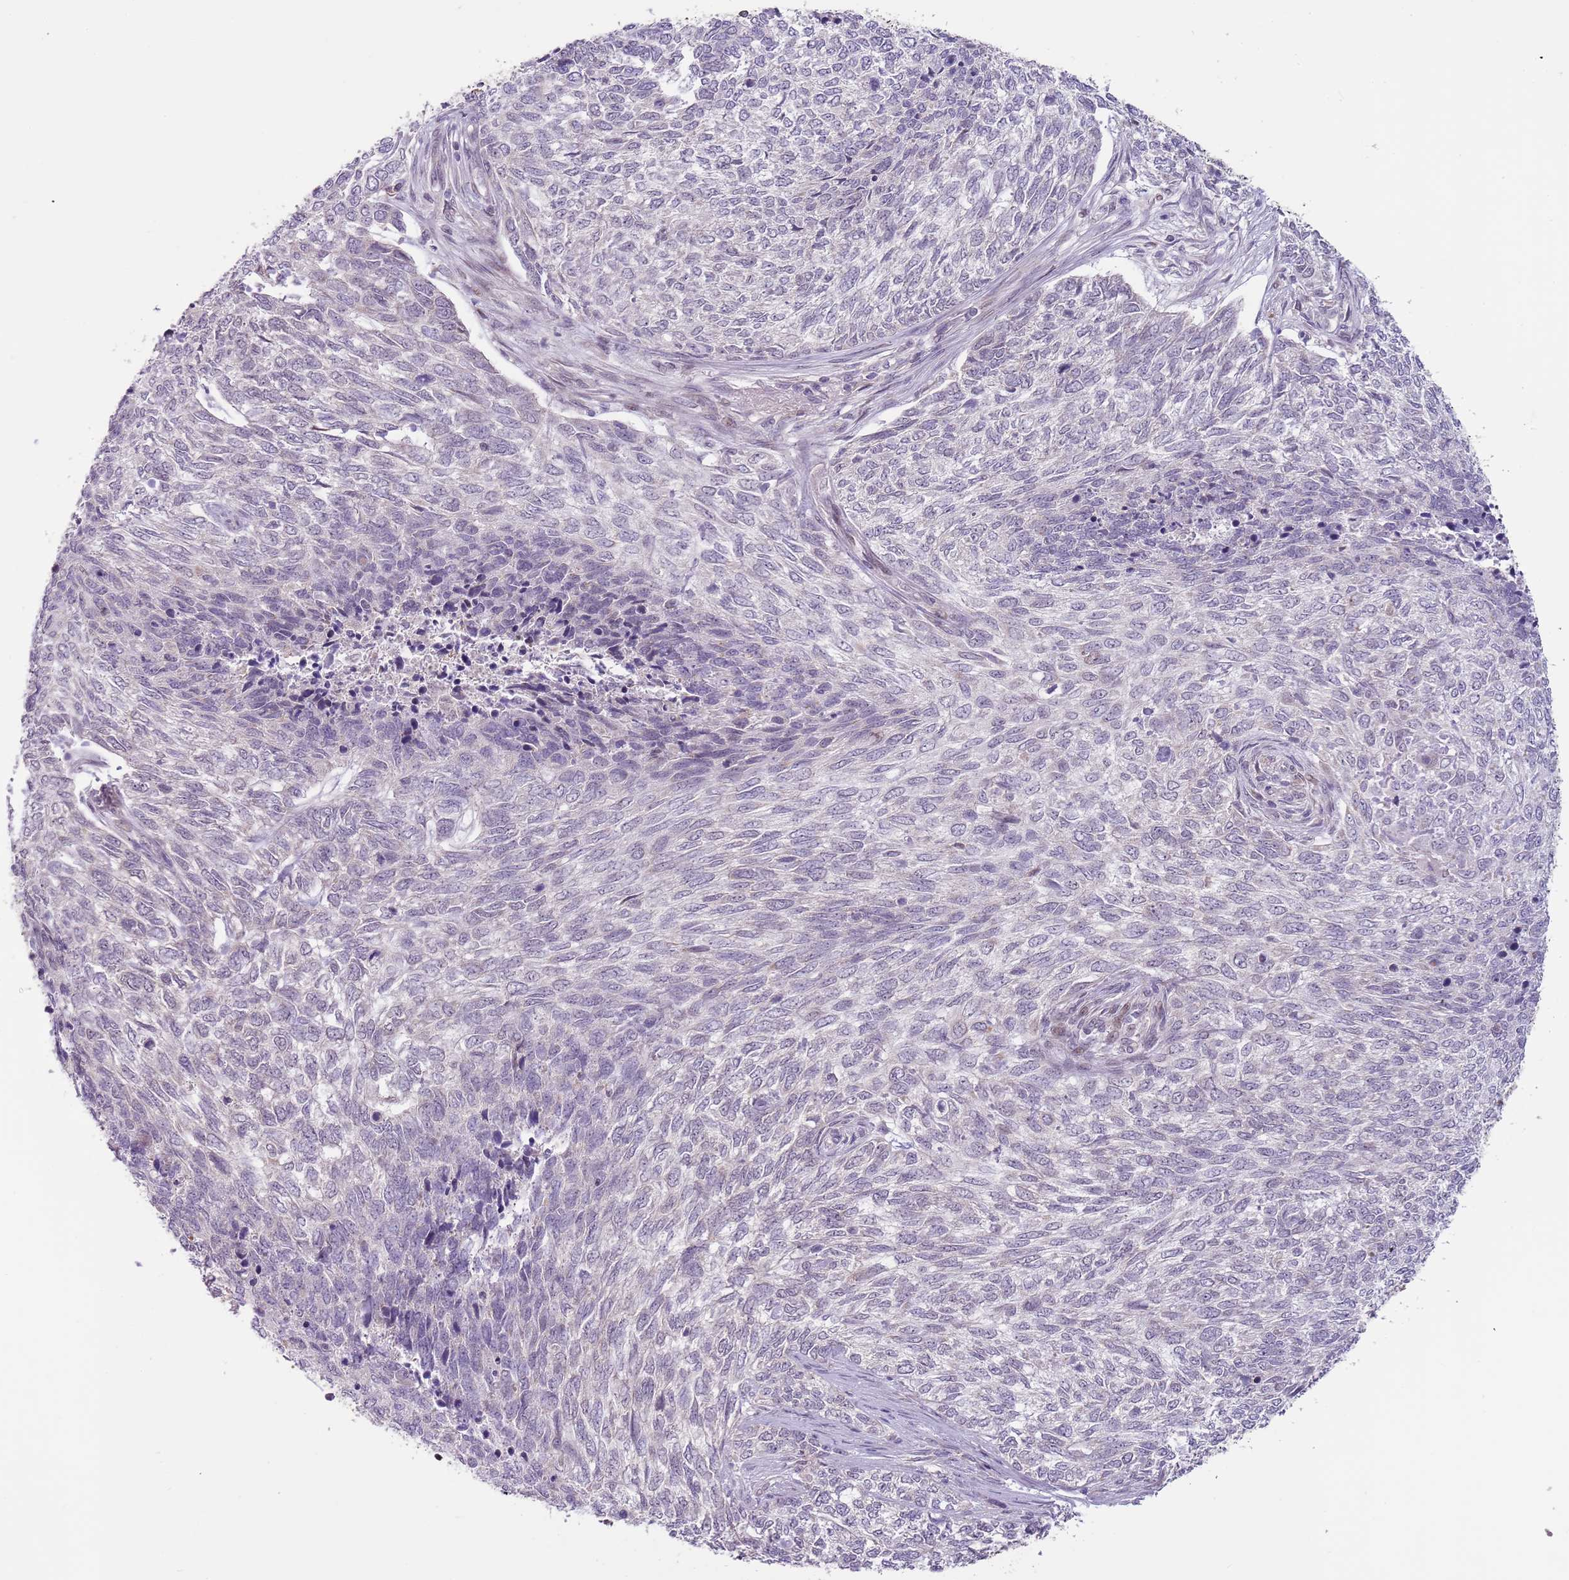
{"staining": {"intensity": "negative", "quantity": "none", "location": "none"}, "tissue": "skin cancer", "cell_type": "Tumor cells", "image_type": "cancer", "snomed": [{"axis": "morphology", "description": "Basal cell carcinoma"}, {"axis": "topography", "description": "Skin"}], "caption": "This is an immunohistochemistry micrograph of human basal cell carcinoma (skin). There is no expression in tumor cells.", "gene": "MLLT11", "patient": {"sex": "female", "age": 65}}